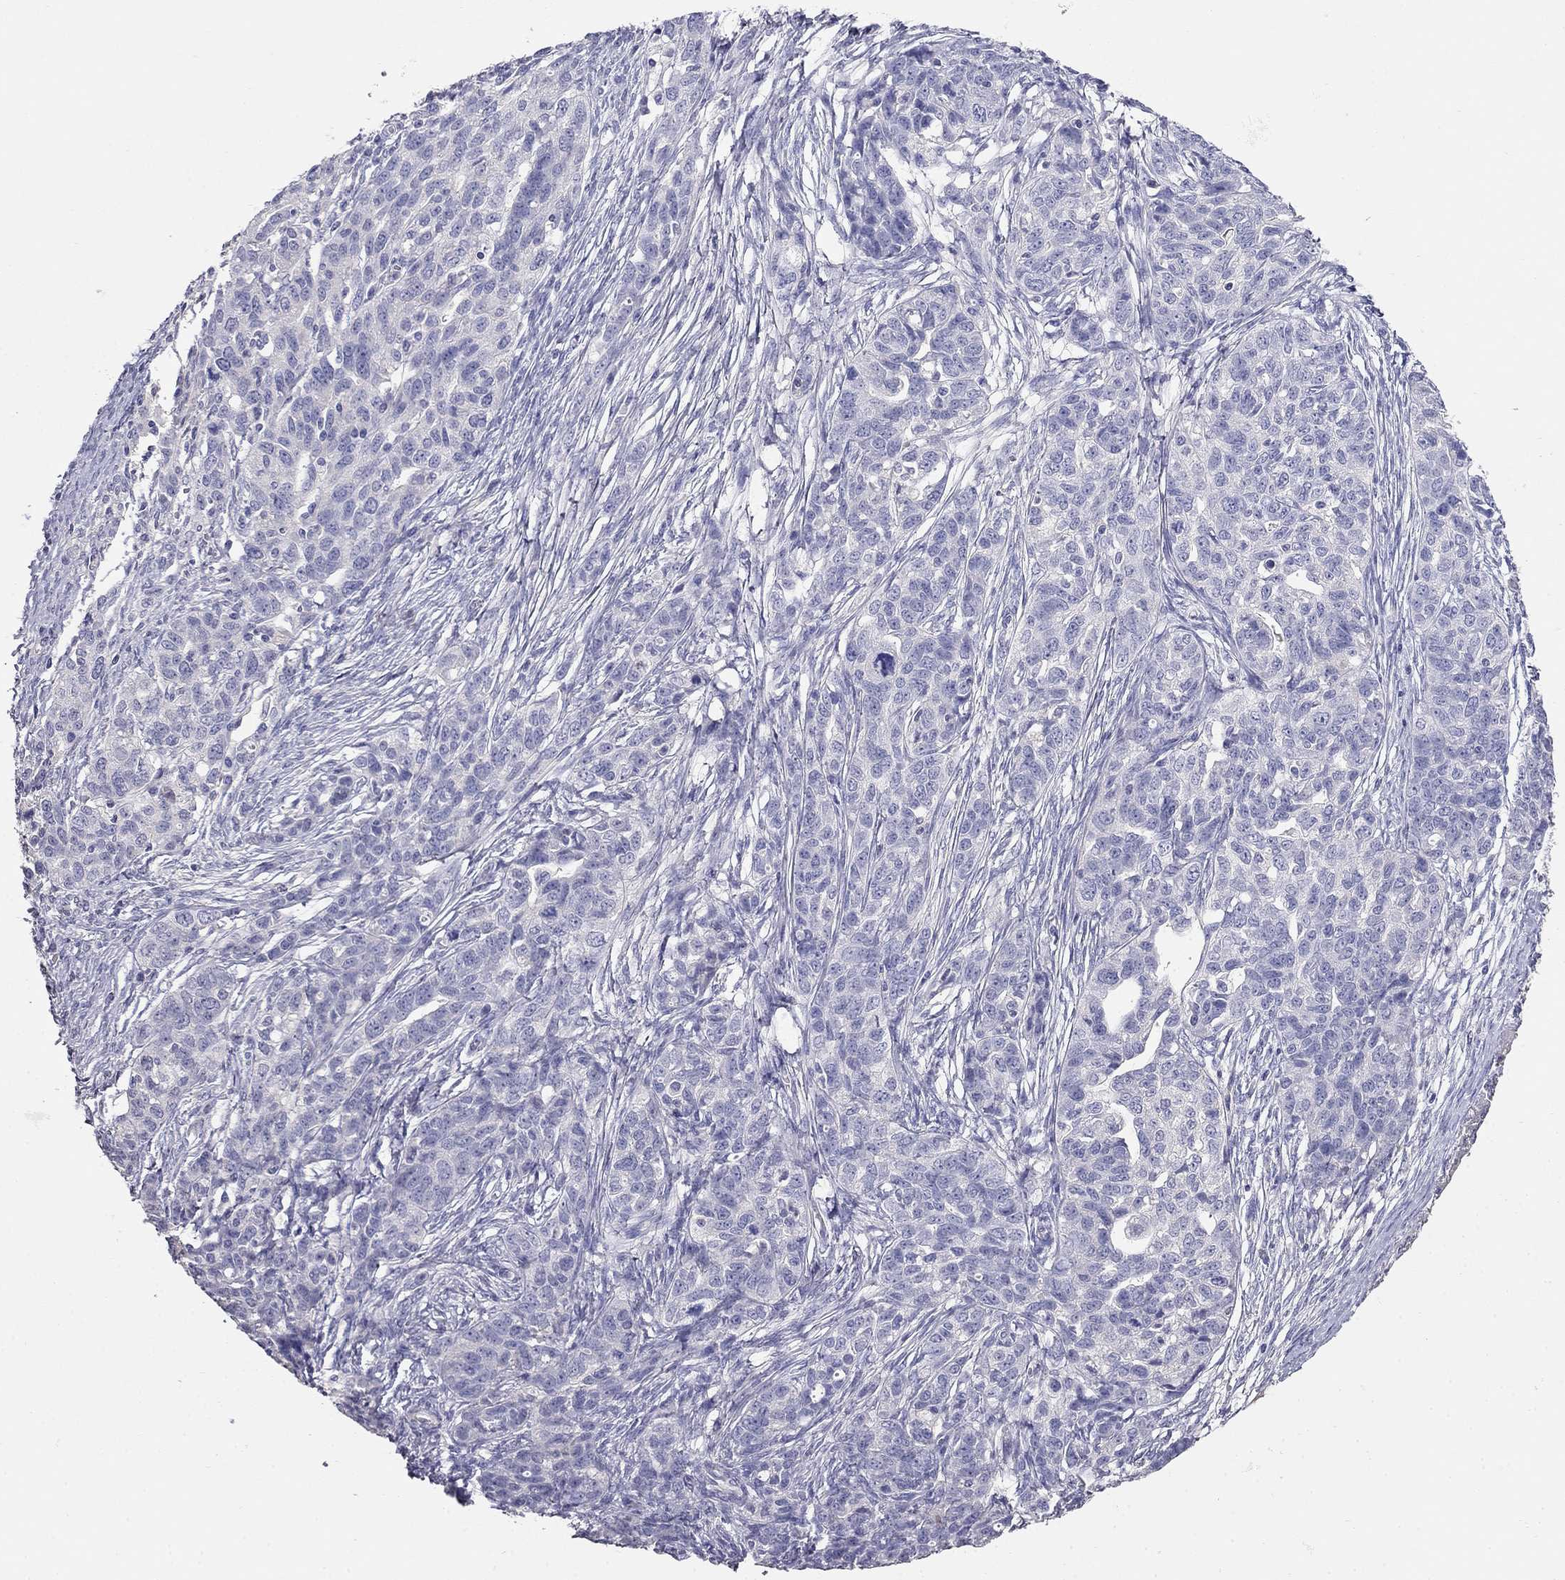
{"staining": {"intensity": "negative", "quantity": "none", "location": "none"}, "tissue": "ovarian cancer", "cell_type": "Tumor cells", "image_type": "cancer", "snomed": [{"axis": "morphology", "description": "Cystadenocarcinoma, serous, NOS"}, {"axis": "topography", "description": "Ovary"}], "caption": "Human serous cystadenocarcinoma (ovarian) stained for a protein using immunohistochemistry (IHC) exhibits no staining in tumor cells.", "gene": "LY6H", "patient": {"sex": "female", "age": 71}}